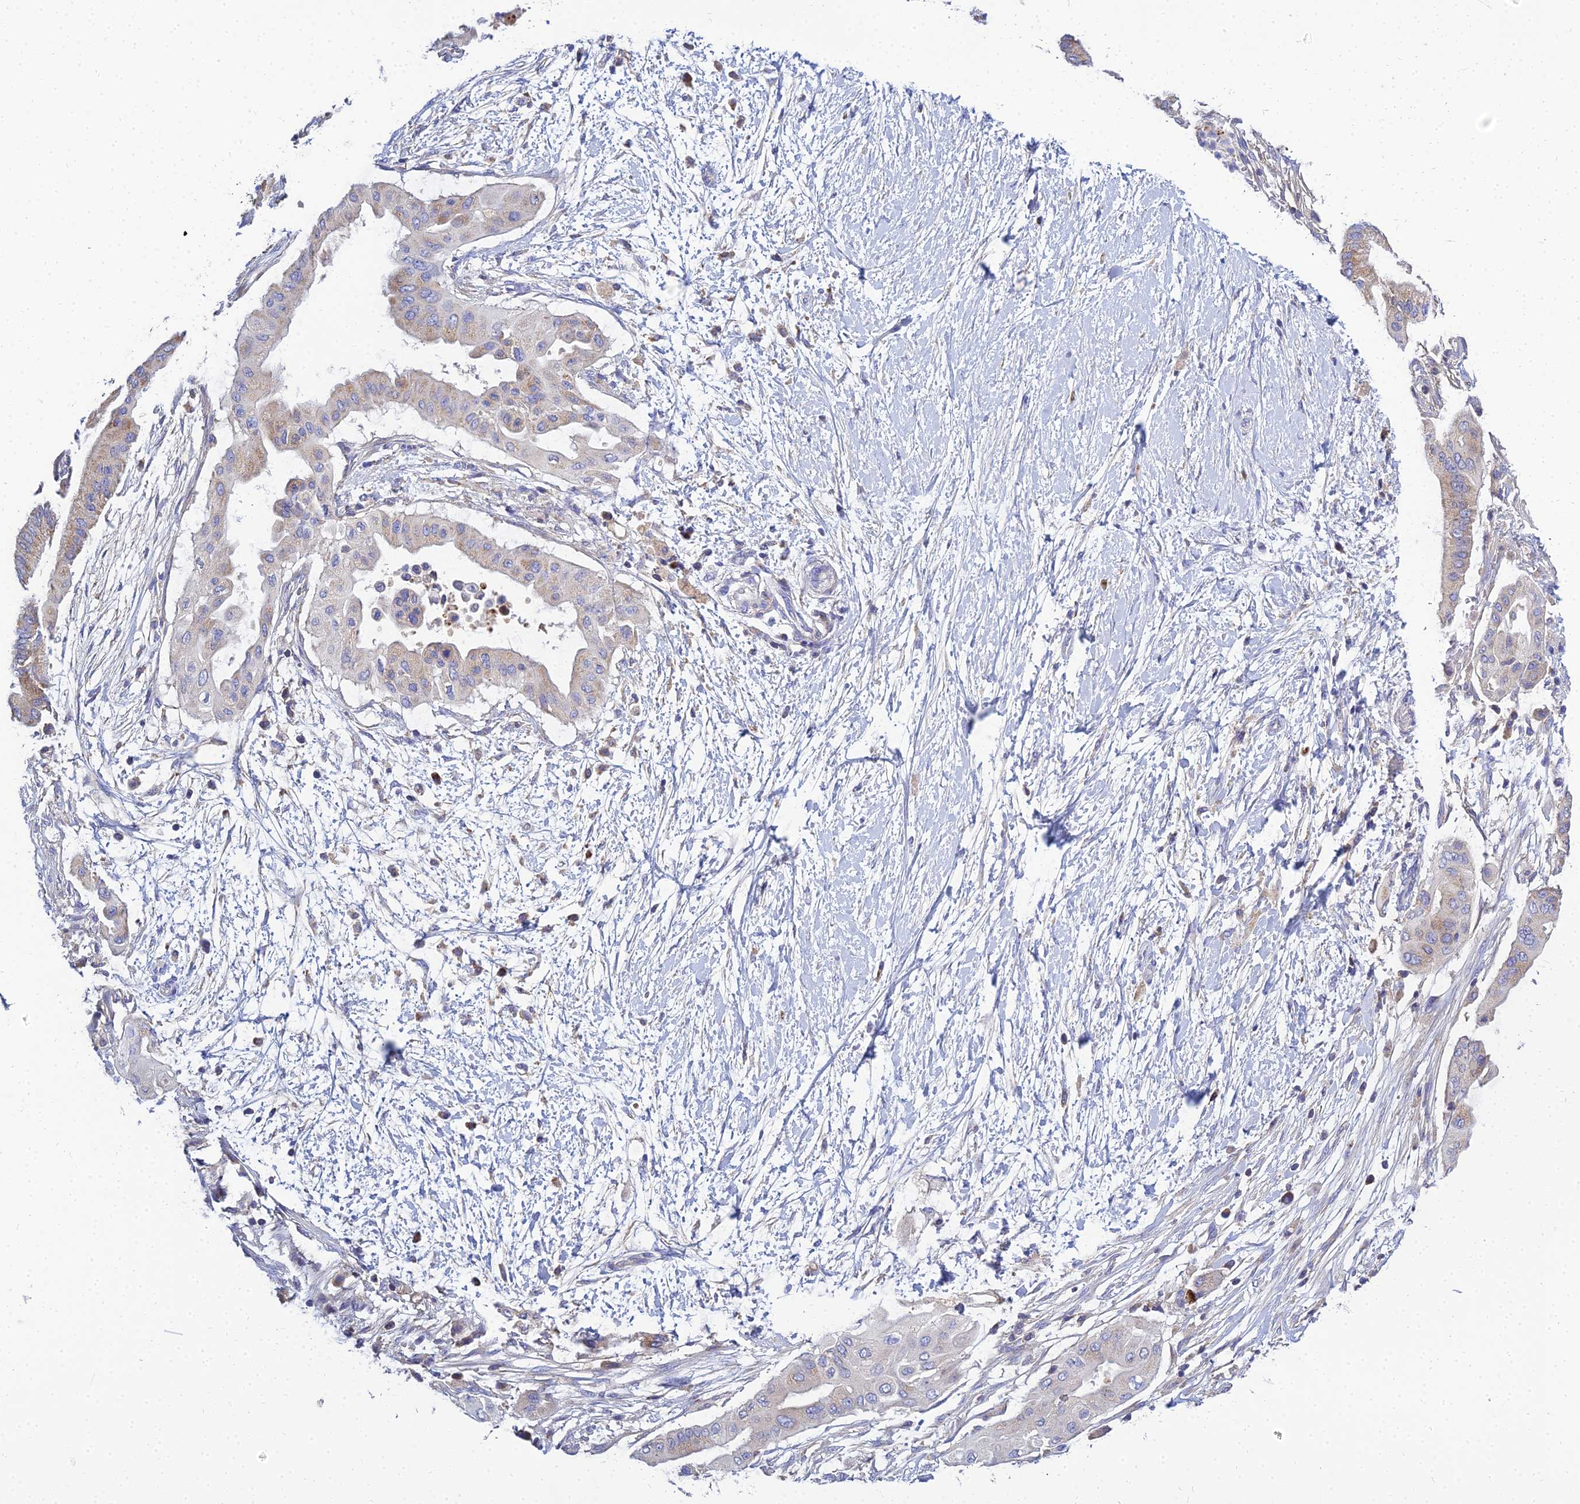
{"staining": {"intensity": "weak", "quantity": "<25%", "location": "cytoplasmic/membranous"}, "tissue": "pancreatic cancer", "cell_type": "Tumor cells", "image_type": "cancer", "snomed": [{"axis": "morphology", "description": "Adenocarcinoma, NOS"}, {"axis": "topography", "description": "Pancreas"}], "caption": "There is no significant staining in tumor cells of adenocarcinoma (pancreatic).", "gene": "NPY", "patient": {"sex": "male", "age": 68}}